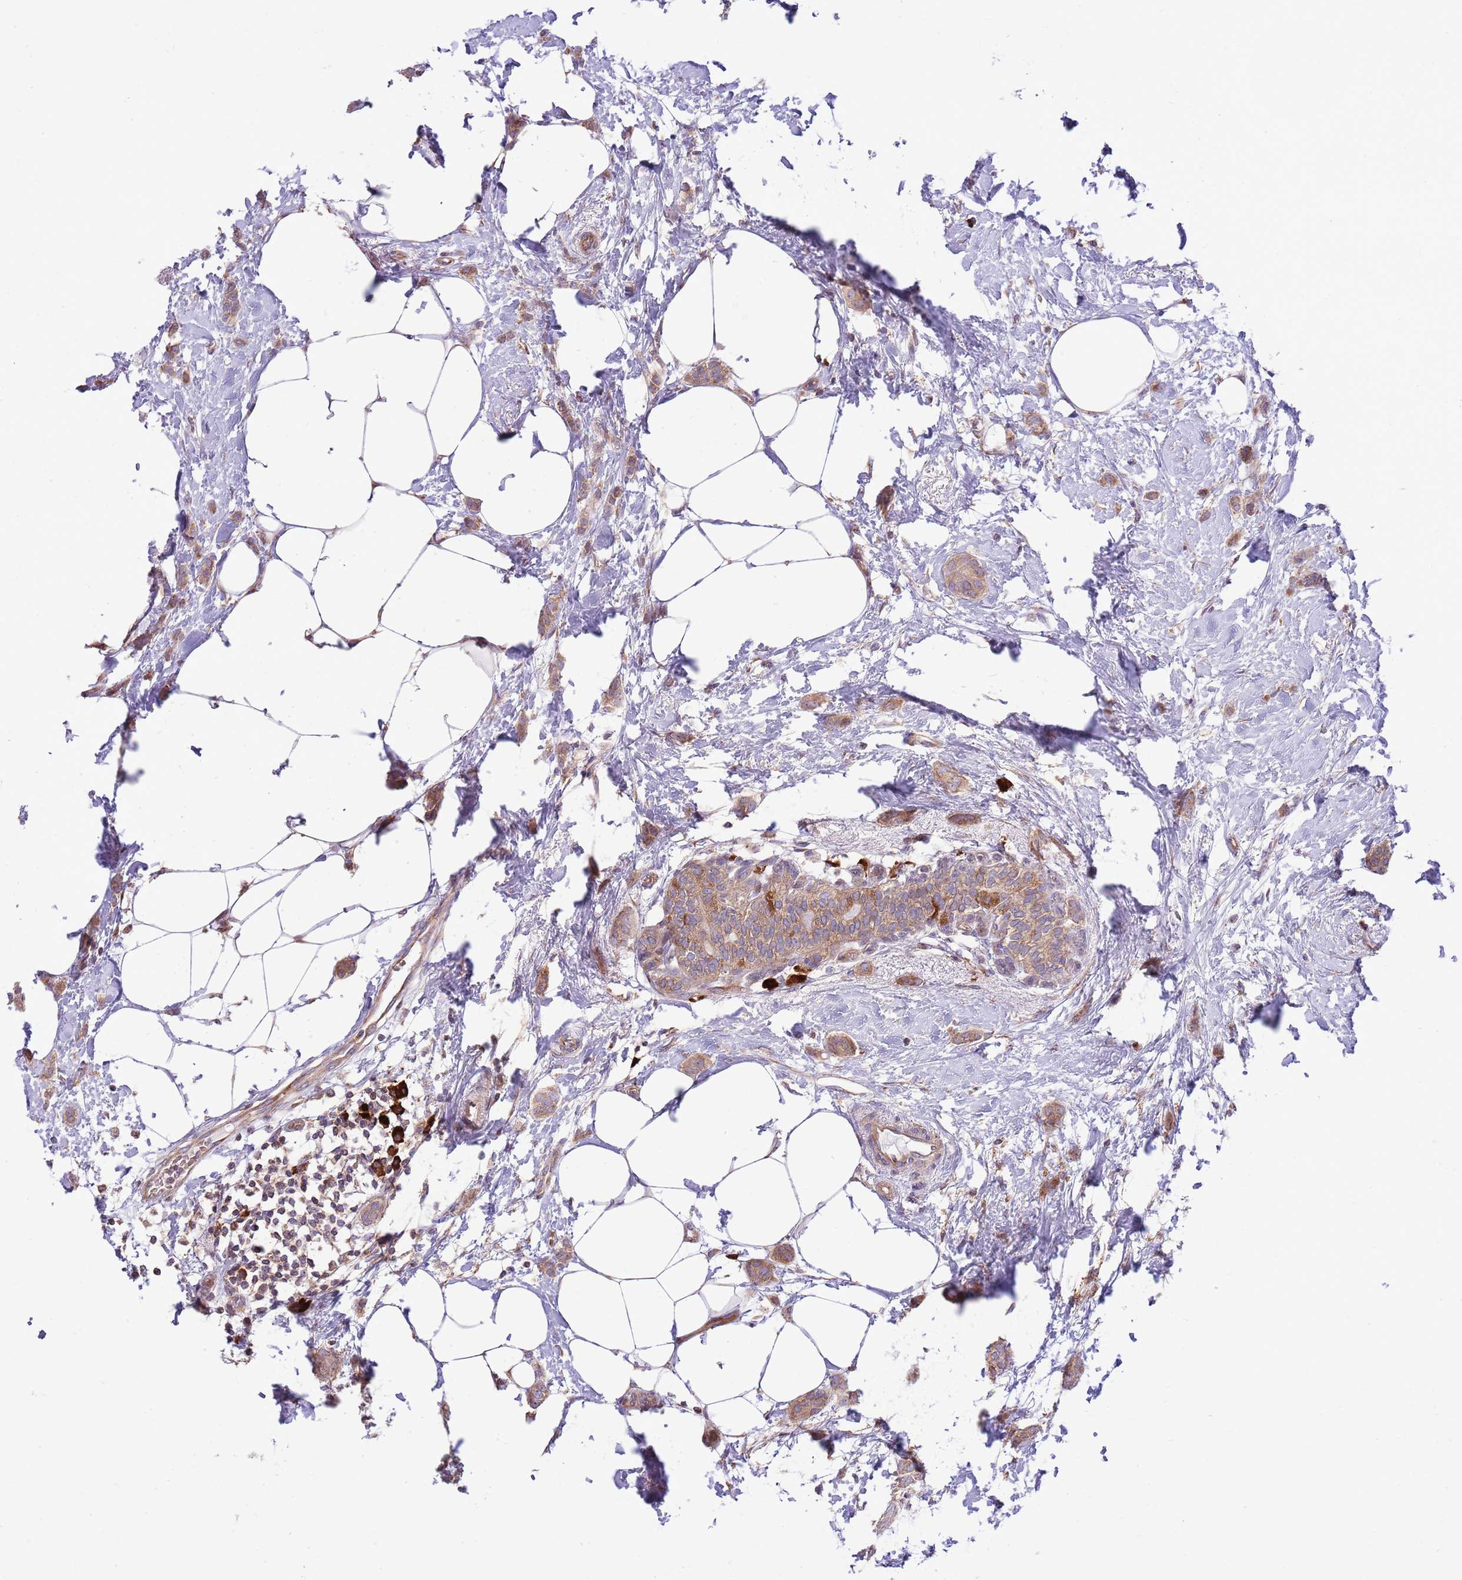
{"staining": {"intensity": "moderate", "quantity": ">75%", "location": "cytoplasmic/membranous"}, "tissue": "breast cancer", "cell_type": "Tumor cells", "image_type": "cancer", "snomed": [{"axis": "morphology", "description": "Duct carcinoma"}, {"axis": "topography", "description": "Breast"}], "caption": "Immunohistochemistry (DAB) staining of human intraductal carcinoma (breast) demonstrates moderate cytoplasmic/membranous protein expression in about >75% of tumor cells.", "gene": "DAND5", "patient": {"sex": "female", "age": 72}}